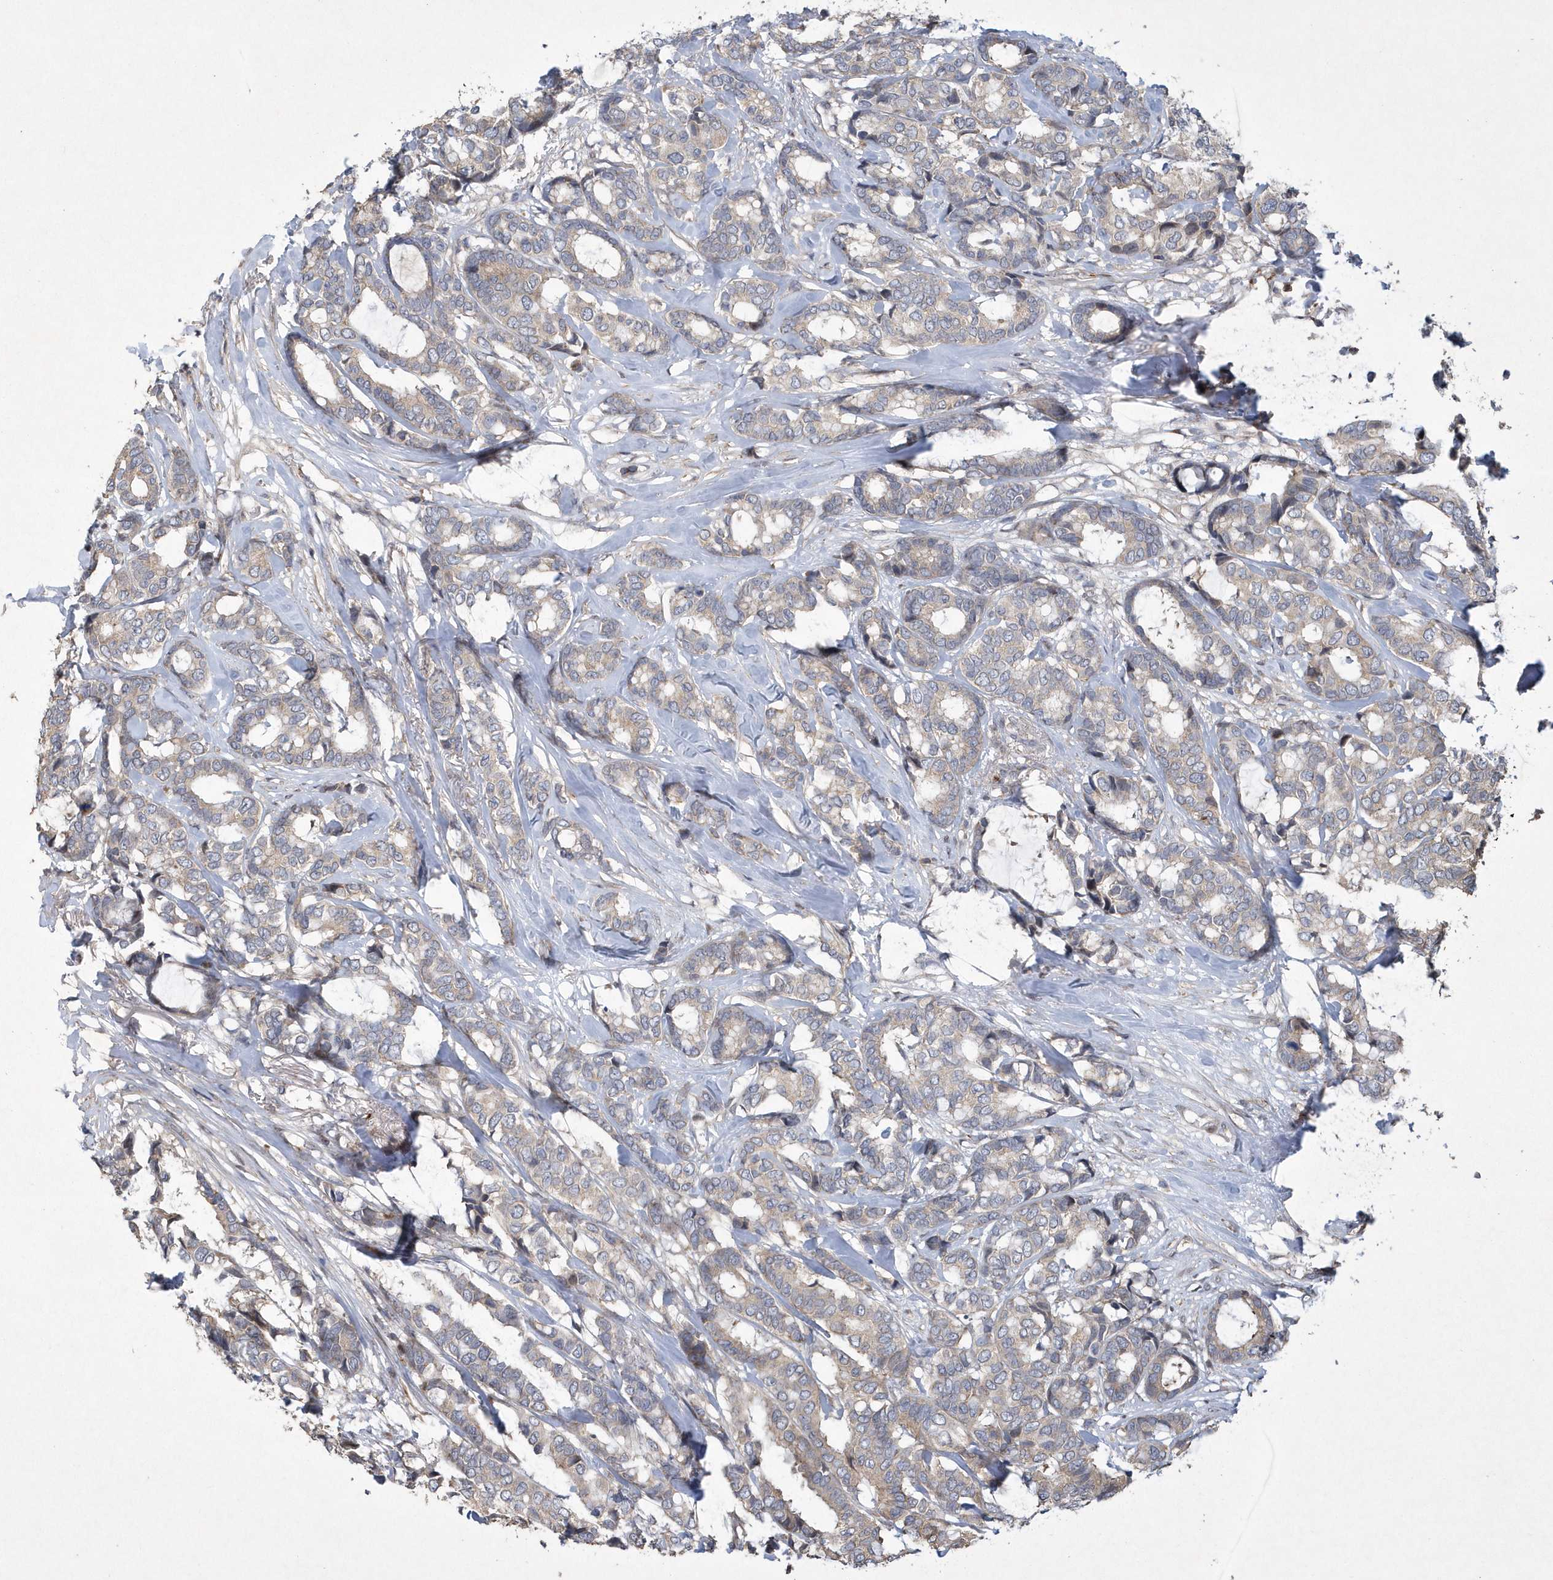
{"staining": {"intensity": "weak", "quantity": "25%-75%", "location": "cytoplasmic/membranous"}, "tissue": "breast cancer", "cell_type": "Tumor cells", "image_type": "cancer", "snomed": [{"axis": "morphology", "description": "Duct carcinoma"}, {"axis": "topography", "description": "Breast"}], "caption": "Immunohistochemistry (IHC) image of human breast cancer stained for a protein (brown), which shows low levels of weak cytoplasmic/membranous expression in about 25%-75% of tumor cells.", "gene": "N4BP2", "patient": {"sex": "female", "age": 87}}